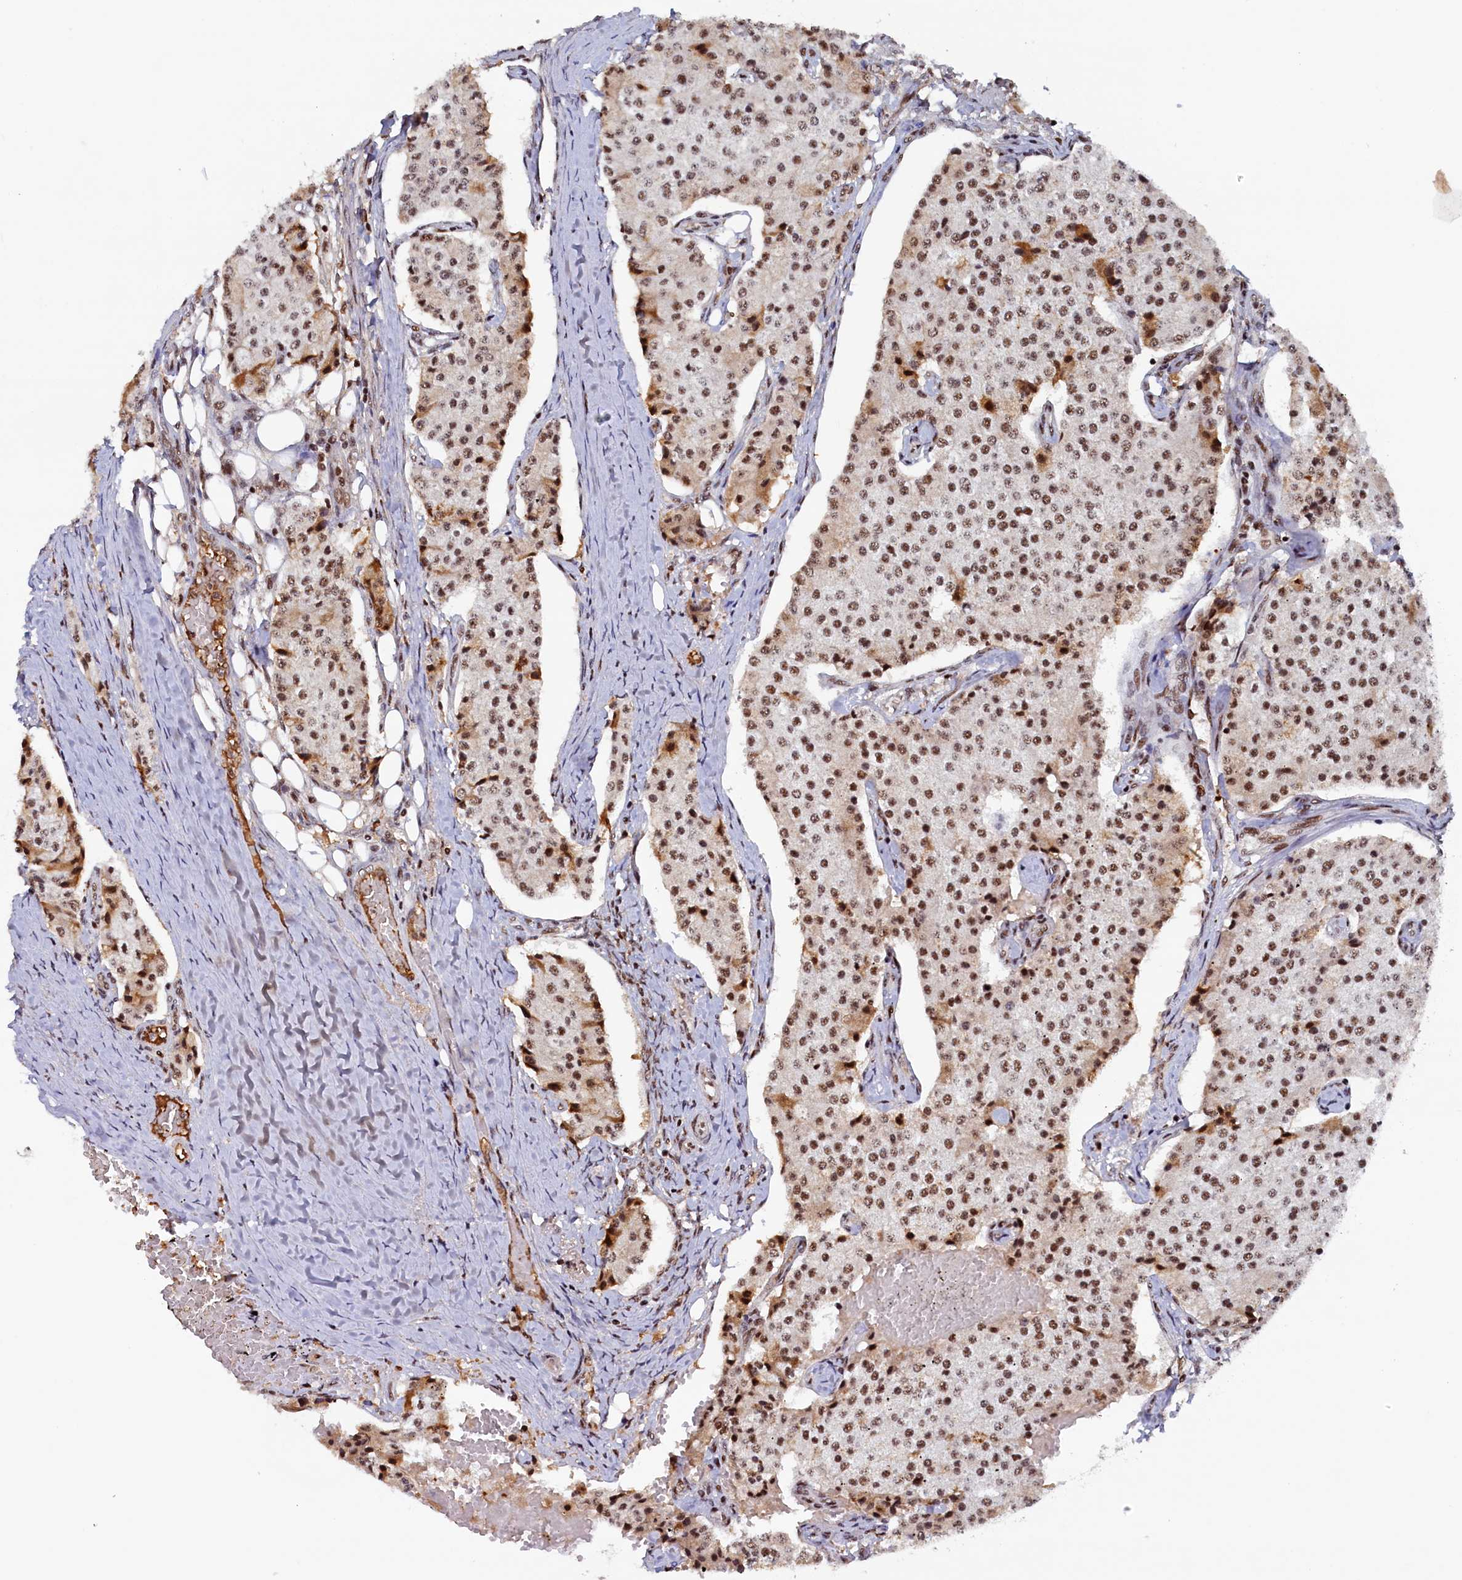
{"staining": {"intensity": "strong", "quantity": ">75%", "location": "cytoplasmic/membranous,nuclear"}, "tissue": "carcinoid", "cell_type": "Tumor cells", "image_type": "cancer", "snomed": [{"axis": "morphology", "description": "Carcinoid, malignant, NOS"}, {"axis": "topography", "description": "Colon"}], "caption": "Immunohistochemical staining of human malignant carcinoid shows high levels of strong cytoplasmic/membranous and nuclear protein positivity in about >75% of tumor cells.", "gene": "ZC3H18", "patient": {"sex": "female", "age": 52}}